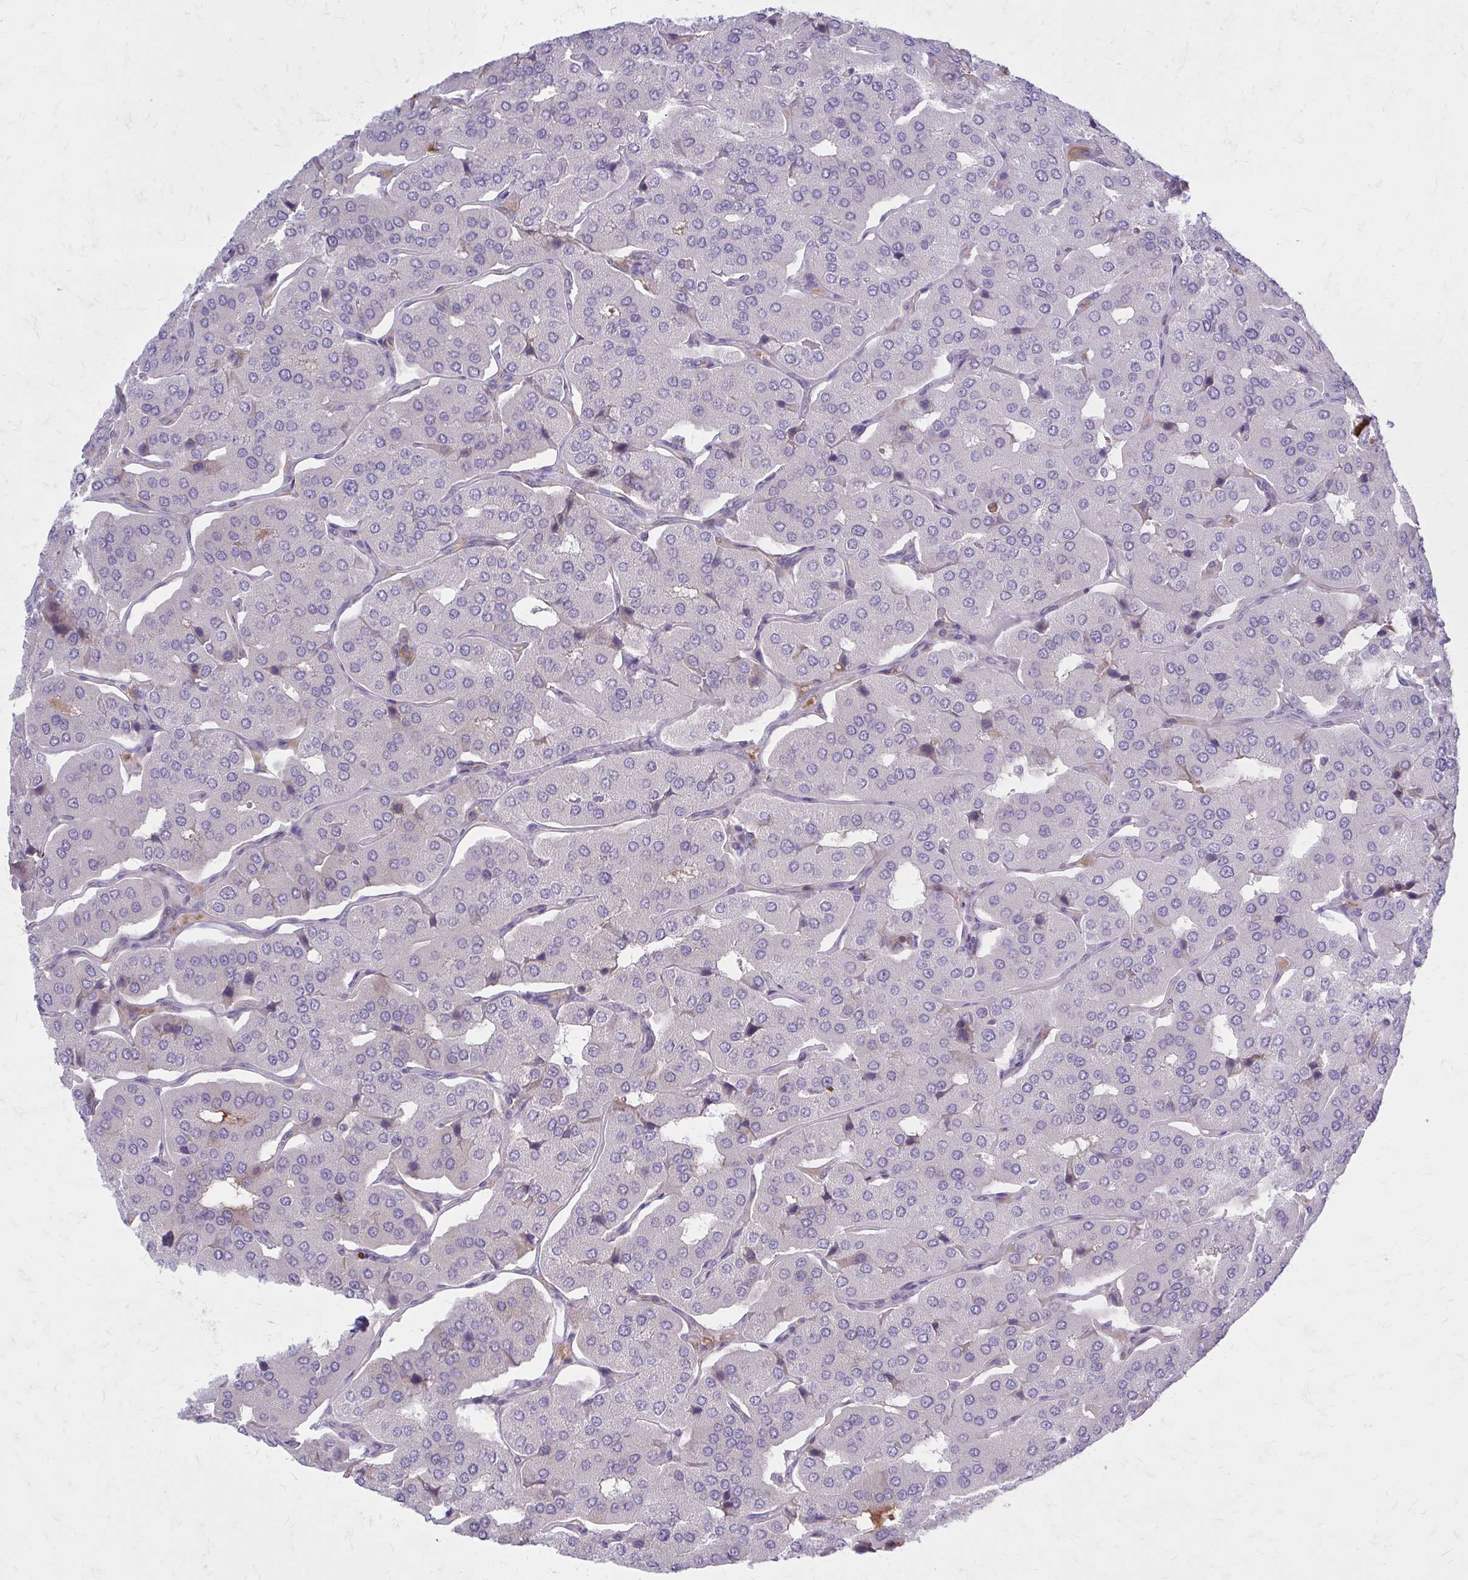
{"staining": {"intensity": "negative", "quantity": "none", "location": "none"}, "tissue": "parathyroid gland", "cell_type": "Glandular cells", "image_type": "normal", "snomed": [{"axis": "morphology", "description": "Normal tissue, NOS"}, {"axis": "morphology", "description": "Adenoma, NOS"}, {"axis": "topography", "description": "Parathyroid gland"}], "caption": "A high-resolution photomicrograph shows immunohistochemistry staining of unremarkable parathyroid gland, which displays no significant expression in glandular cells. The staining was performed using DAB to visualize the protein expression in brown, while the nuclei were stained in blue with hematoxylin (Magnification: 20x).", "gene": "SERPIND1", "patient": {"sex": "female", "age": 86}}